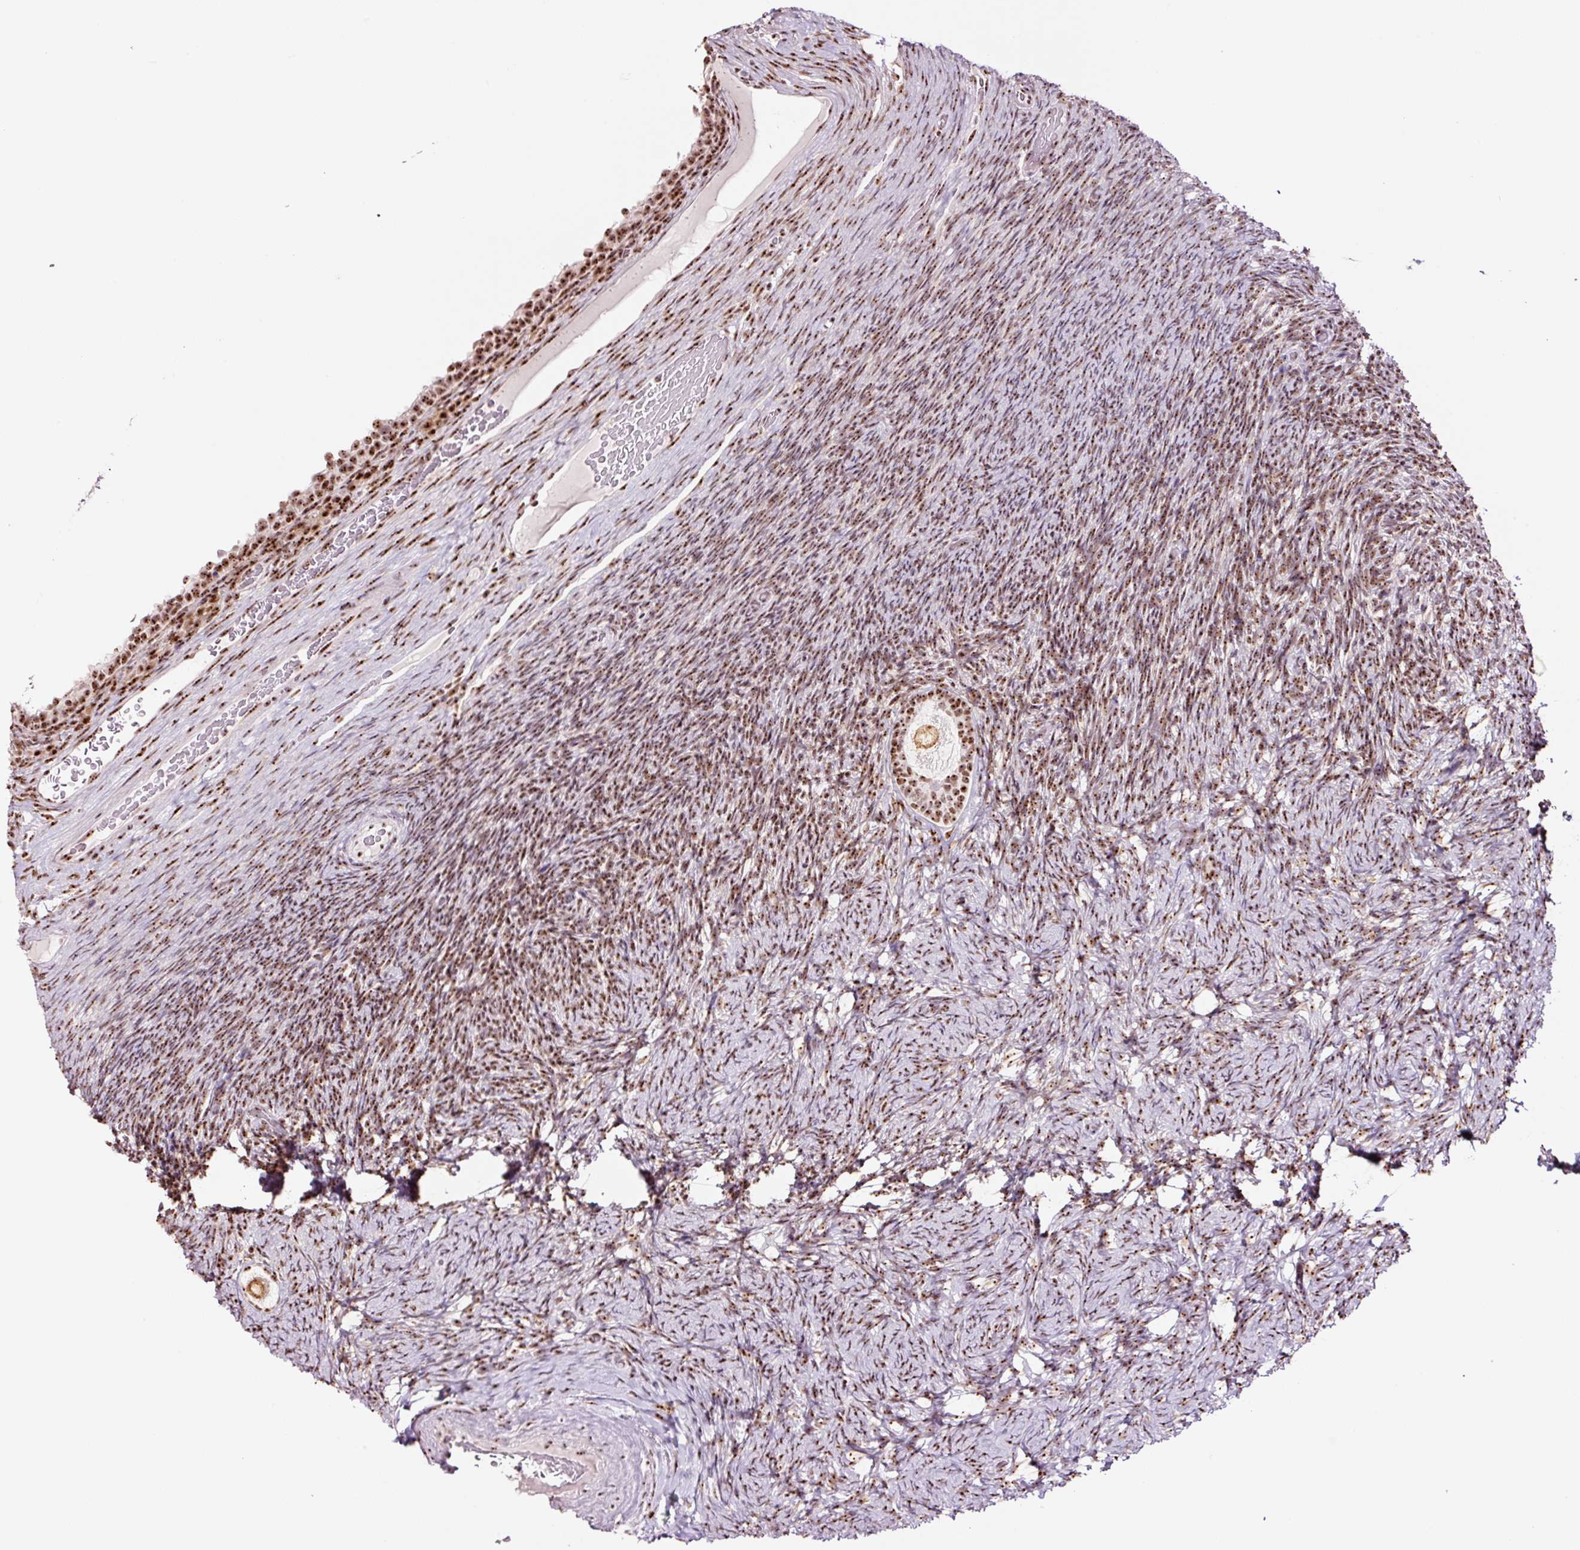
{"staining": {"intensity": "moderate", "quantity": ">75%", "location": "nuclear"}, "tissue": "ovary", "cell_type": "Follicle cells", "image_type": "normal", "snomed": [{"axis": "morphology", "description": "Normal tissue, NOS"}, {"axis": "topography", "description": "Ovary"}], "caption": "A micrograph of human ovary stained for a protein reveals moderate nuclear brown staining in follicle cells.", "gene": "GNL3", "patient": {"sex": "female", "age": 34}}